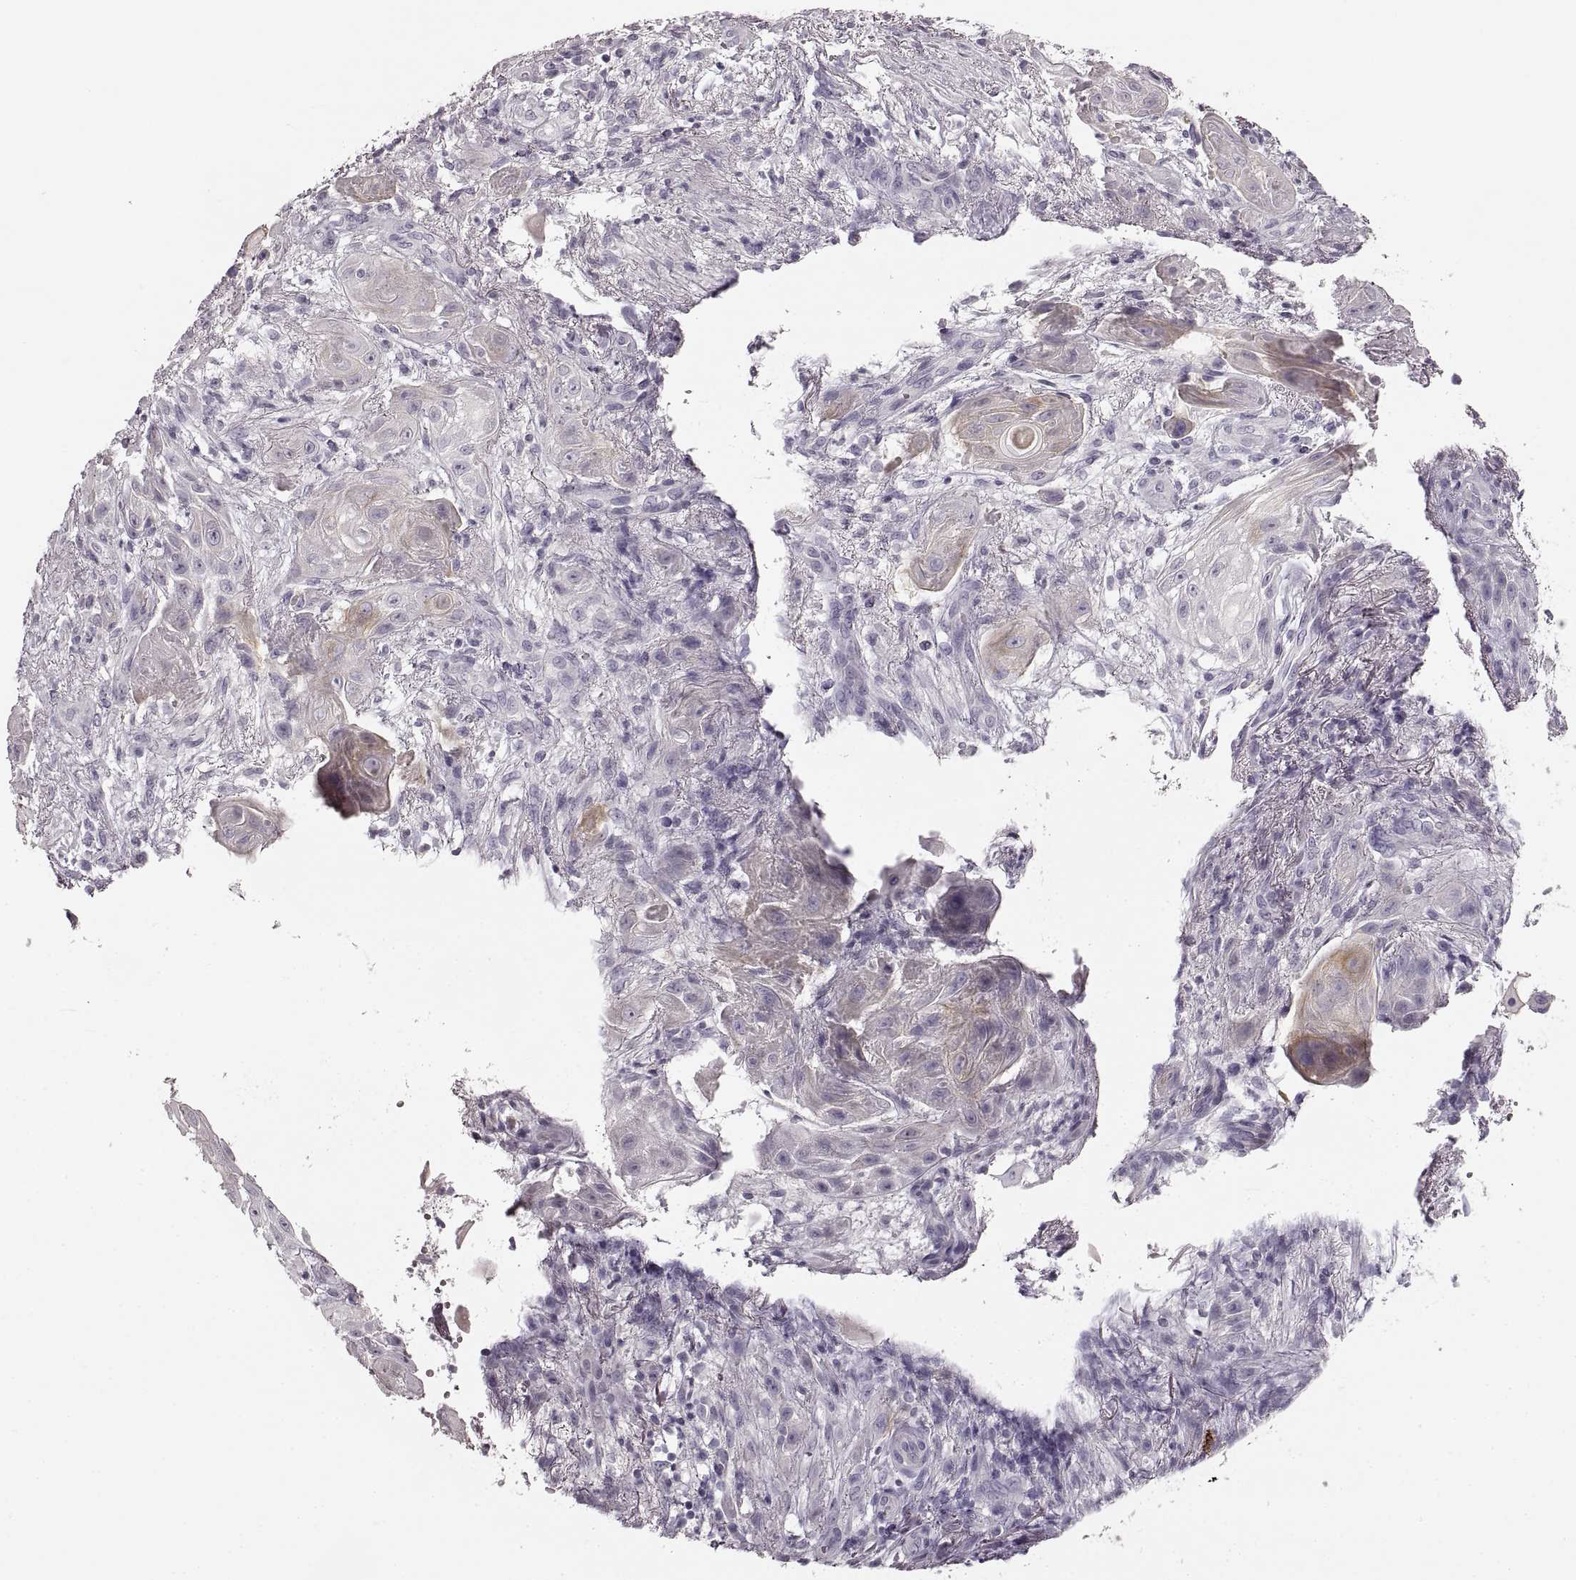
{"staining": {"intensity": "weak", "quantity": "<25%", "location": "cytoplasmic/membranous"}, "tissue": "skin cancer", "cell_type": "Tumor cells", "image_type": "cancer", "snomed": [{"axis": "morphology", "description": "Squamous cell carcinoma, NOS"}, {"axis": "topography", "description": "Skin"}], "caption": "IHC of human skin cancer (squamous cell carcinoma) demonstrates no expression in tumor cells.", "gene": "CNTN1", "patient": {"sex": "male", "age": 62}}